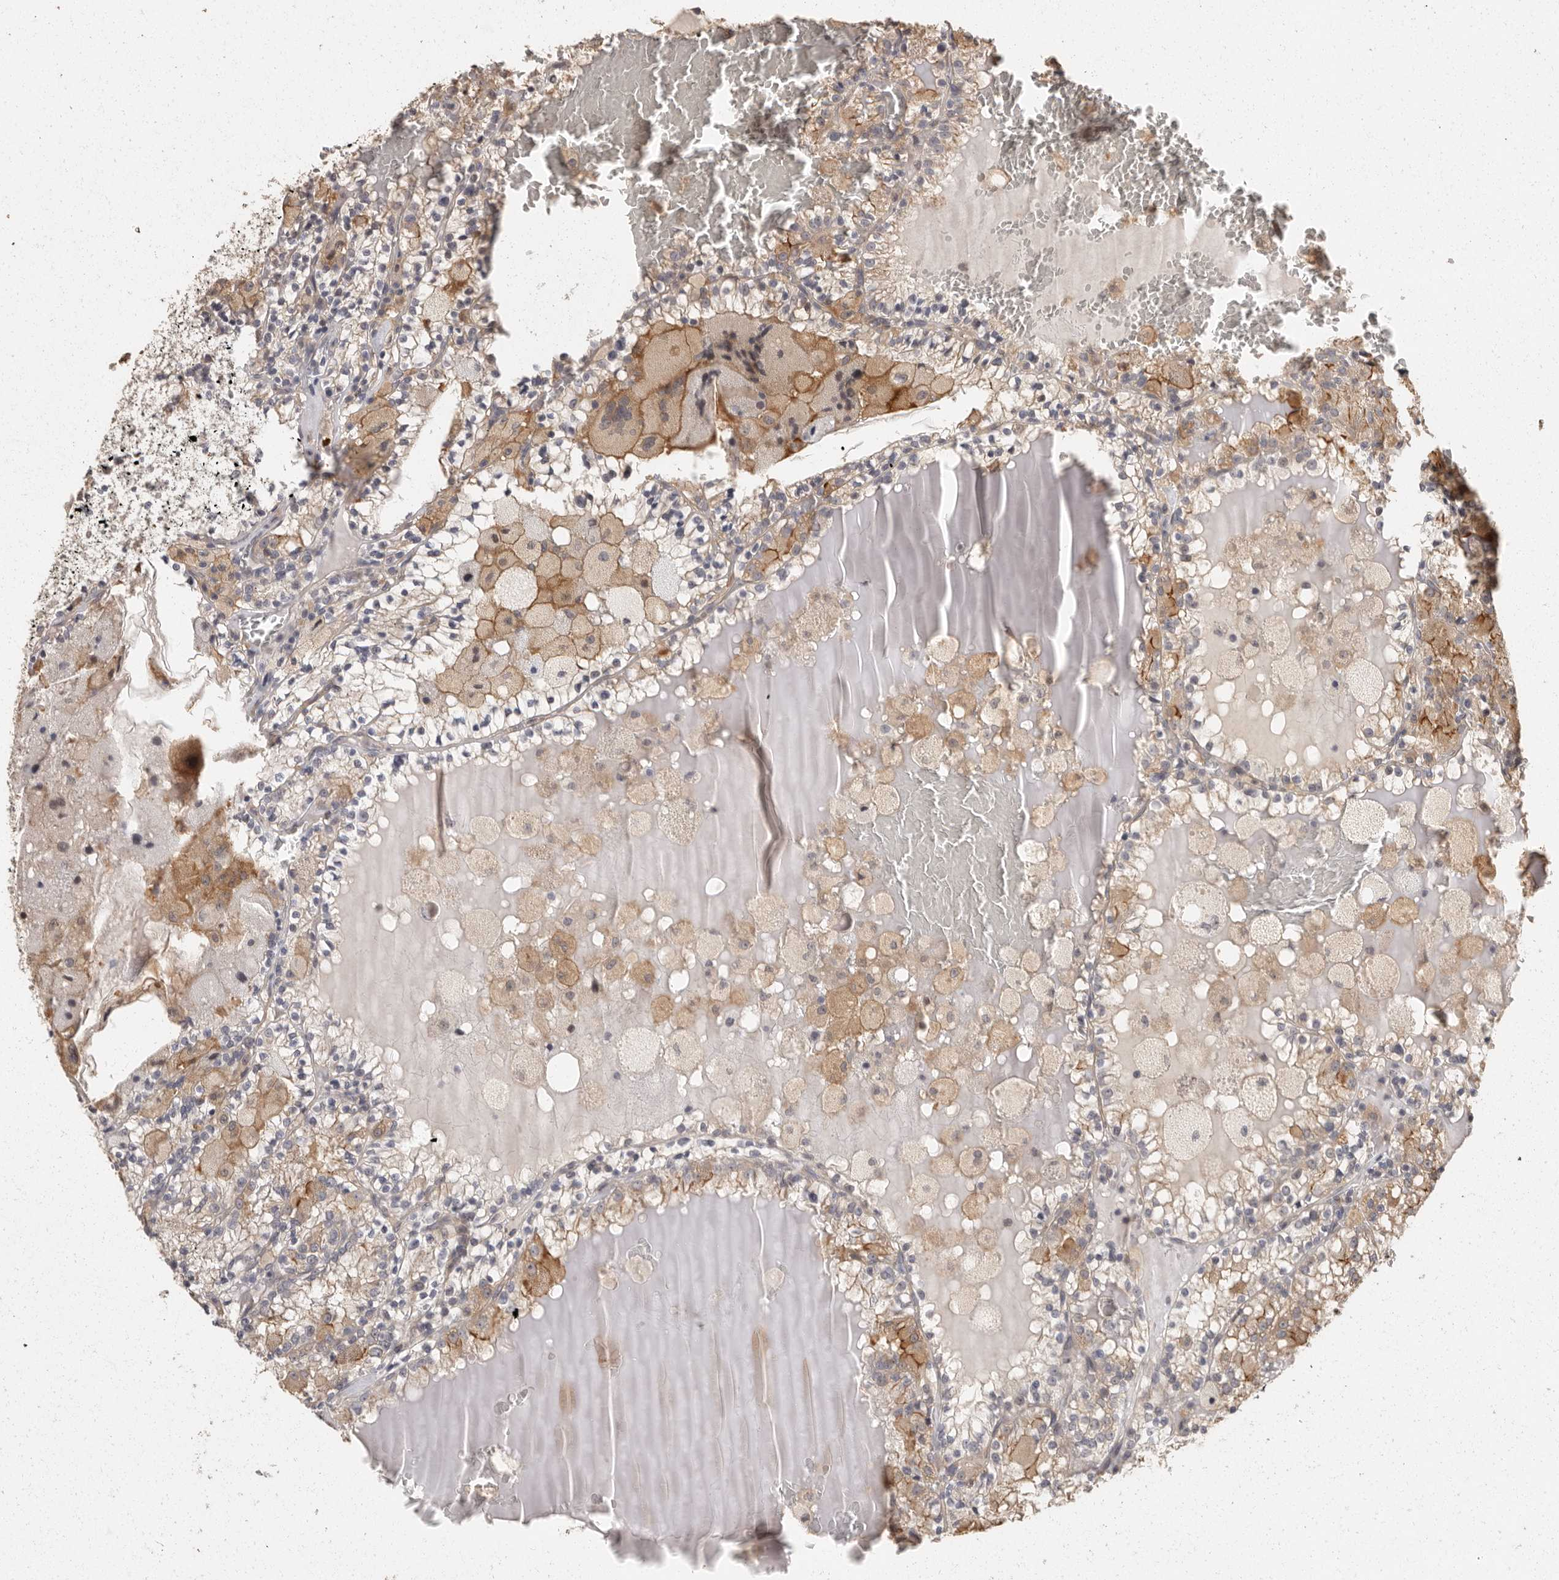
{"staining": {"intensity": "moderate", "quantity": ">75%", "location": "cytoplasmic/membranous"}, "tissue": "renal cancer", "cell_type": "Tumor cells", "image_type": "cancer", "snomed": [{"axis": "morphology", "description": "Adenocarcinoma, NOS"}, {"axis": "topography", "description": "Kidney"}], "caption": "This histopathology image demonstrates immunohistochemistry staining of renal cancer, with medium moderate cytoplasmic/membranous positivity in about >75% of tumor cells.", "gene": "BAIAP2", "patient": {"sex": "female", "age": 56}}